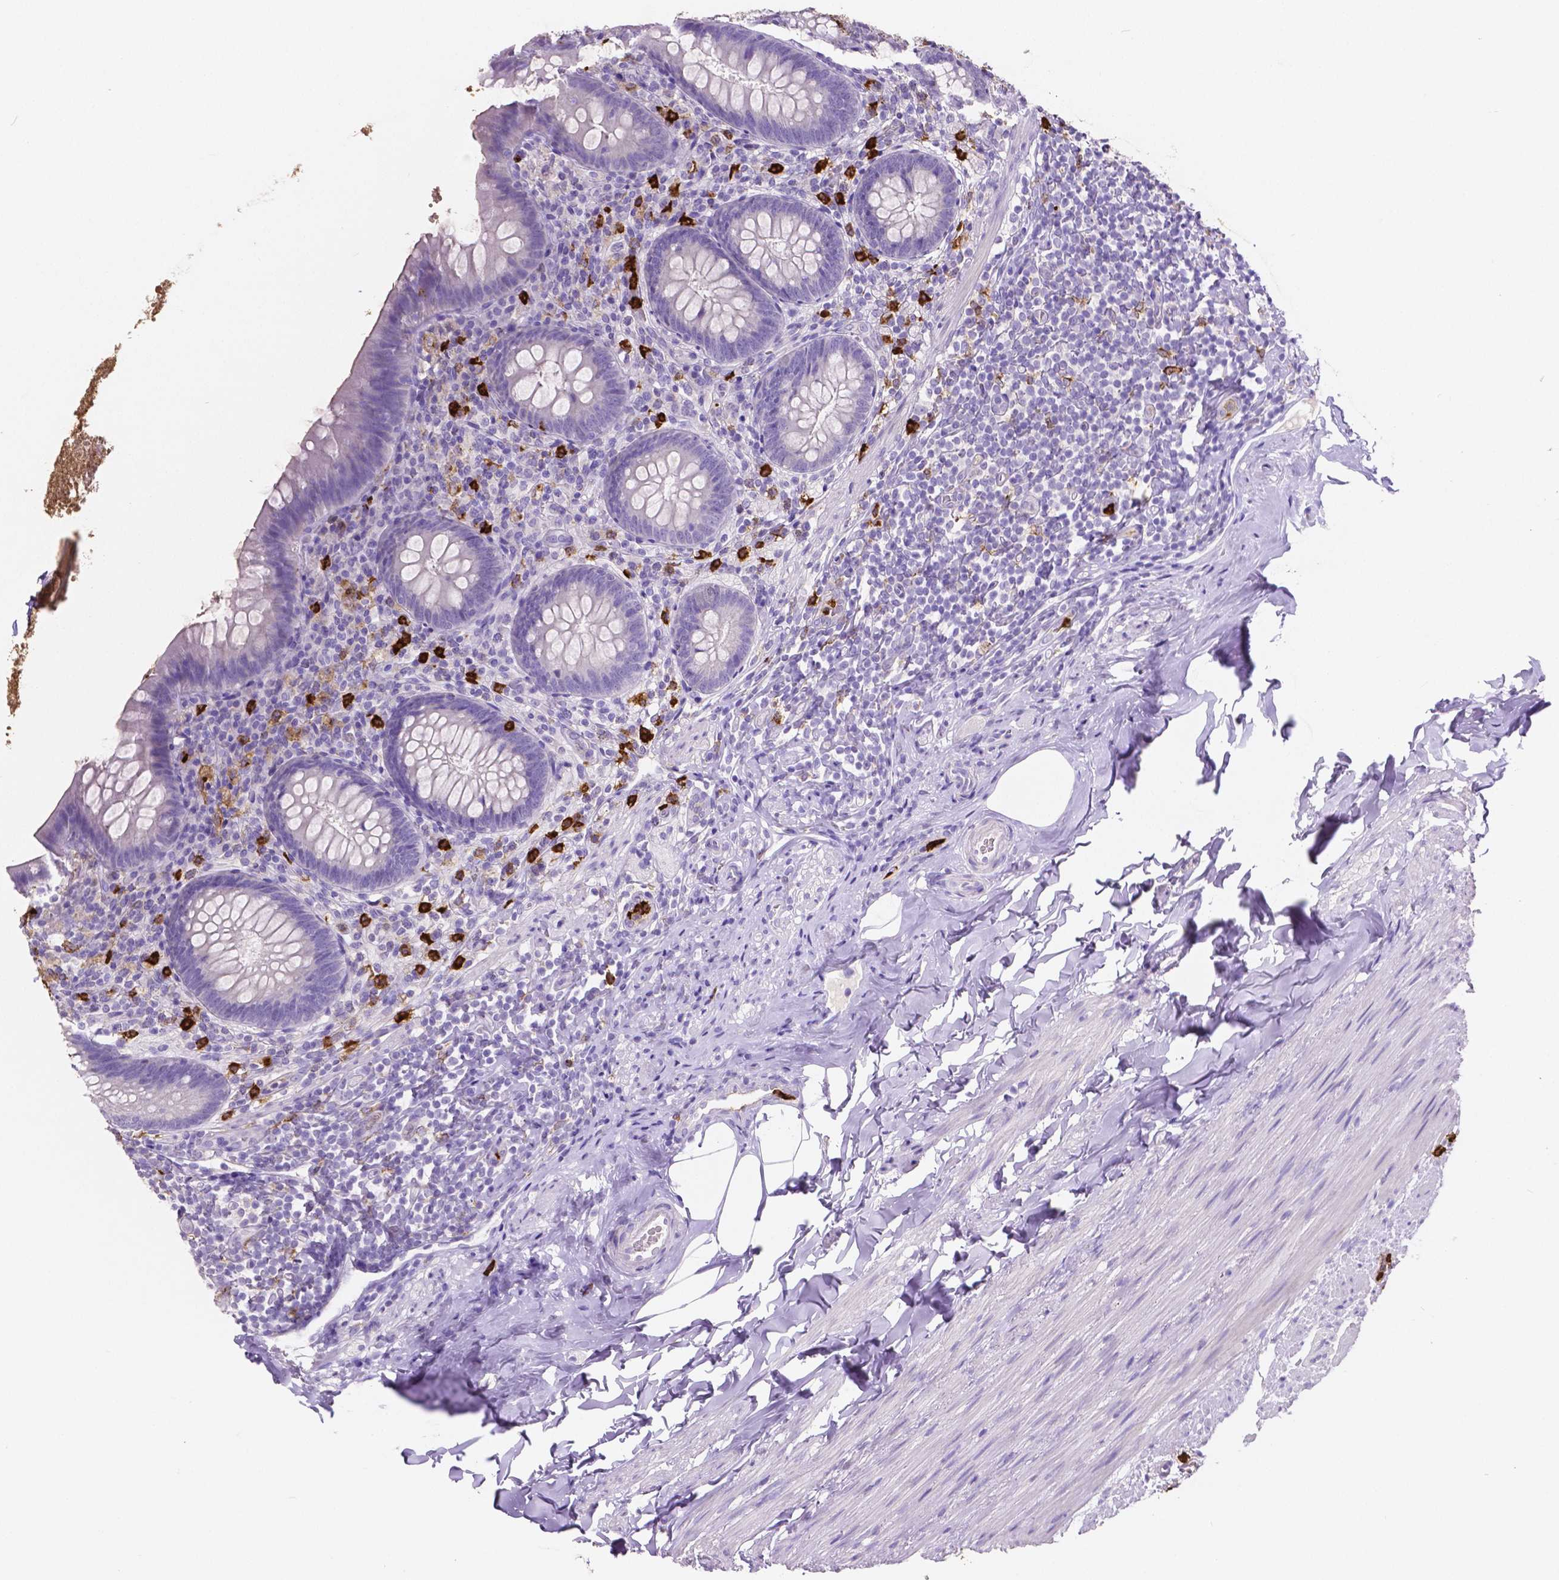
{"staining": {"intensity": "negative", "quantity": "none", "location": "none"}, "tissue": "appendix", "cell_type": "Glandular cells", "image_type": "normal", "snomed": [{"axis": "morphology", "description": "Normal tissue, NOS"}, {"axis": "topography", "description": "Appendix"}], "caption": "Immunohistochemistry (IHC) histopathology image of normal appendix: appendix stained with DAB (3,3'-diaminobenzidine) displays no significant protein positivity in glandular cells.", "gene": "MMP9", "patient": {"sex": "male", "age": 47}}